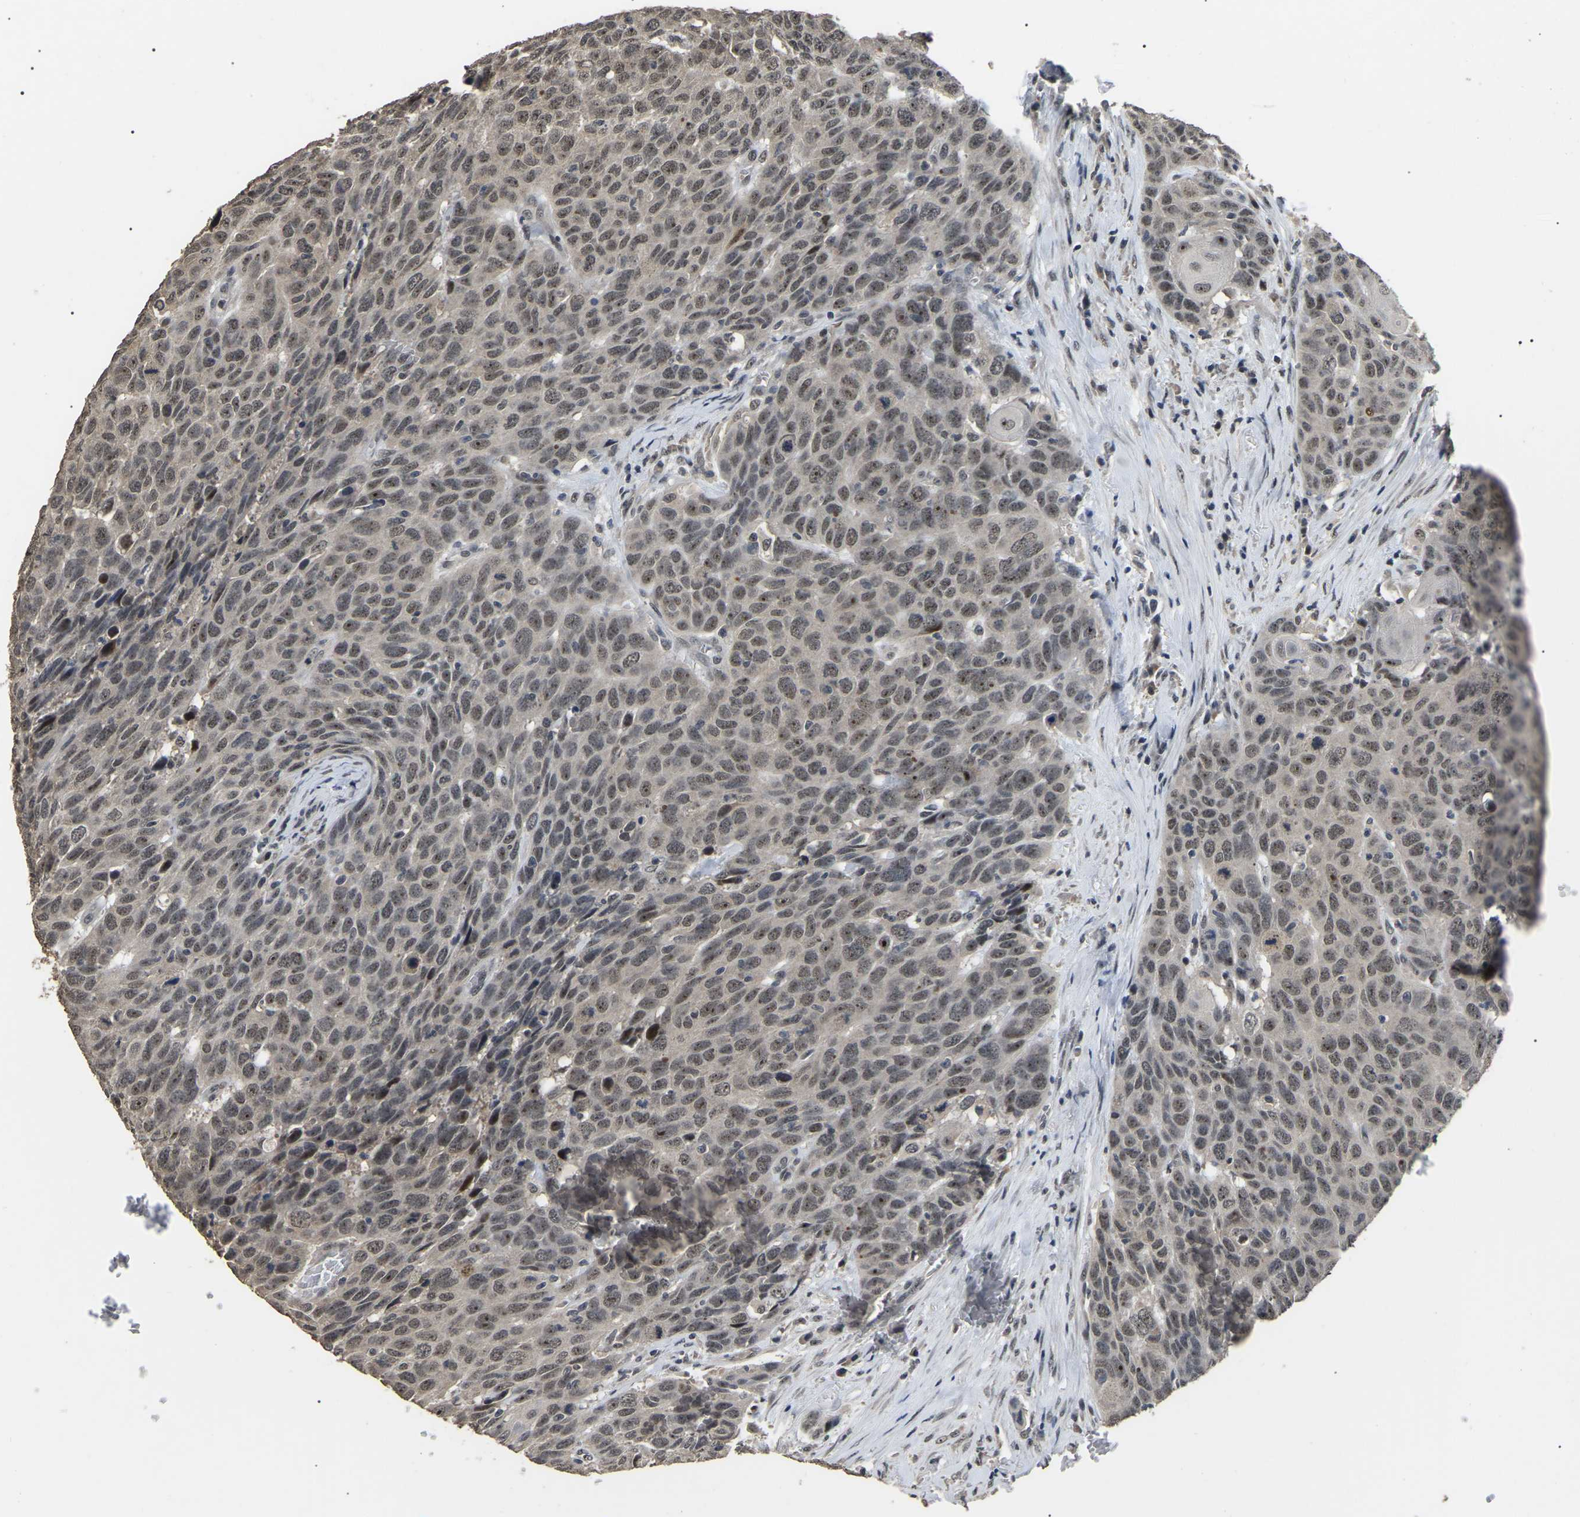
{"staining": {"intensity": "weak", "quantity": ">75%", "location": "nuclear"}, "tissue": "head and neck cancer", "cell_type": "Tumor cells", "image_type": "cancer", "snomed": [{"axis": "morphology", "description": "Squamous cell carcinoma, NOS"}, {"axis": "topography", "description": "Head-Neck"}], "caption": "Squamous cell carcinoma (head and neck) stained with DAB immunohistochemistry (IHC) exhibits low levels of weak nuclear positivity in about >75% of tumor cells.", "gene": "PPM1E", "patient": {"sex": "male", "age": 66}}